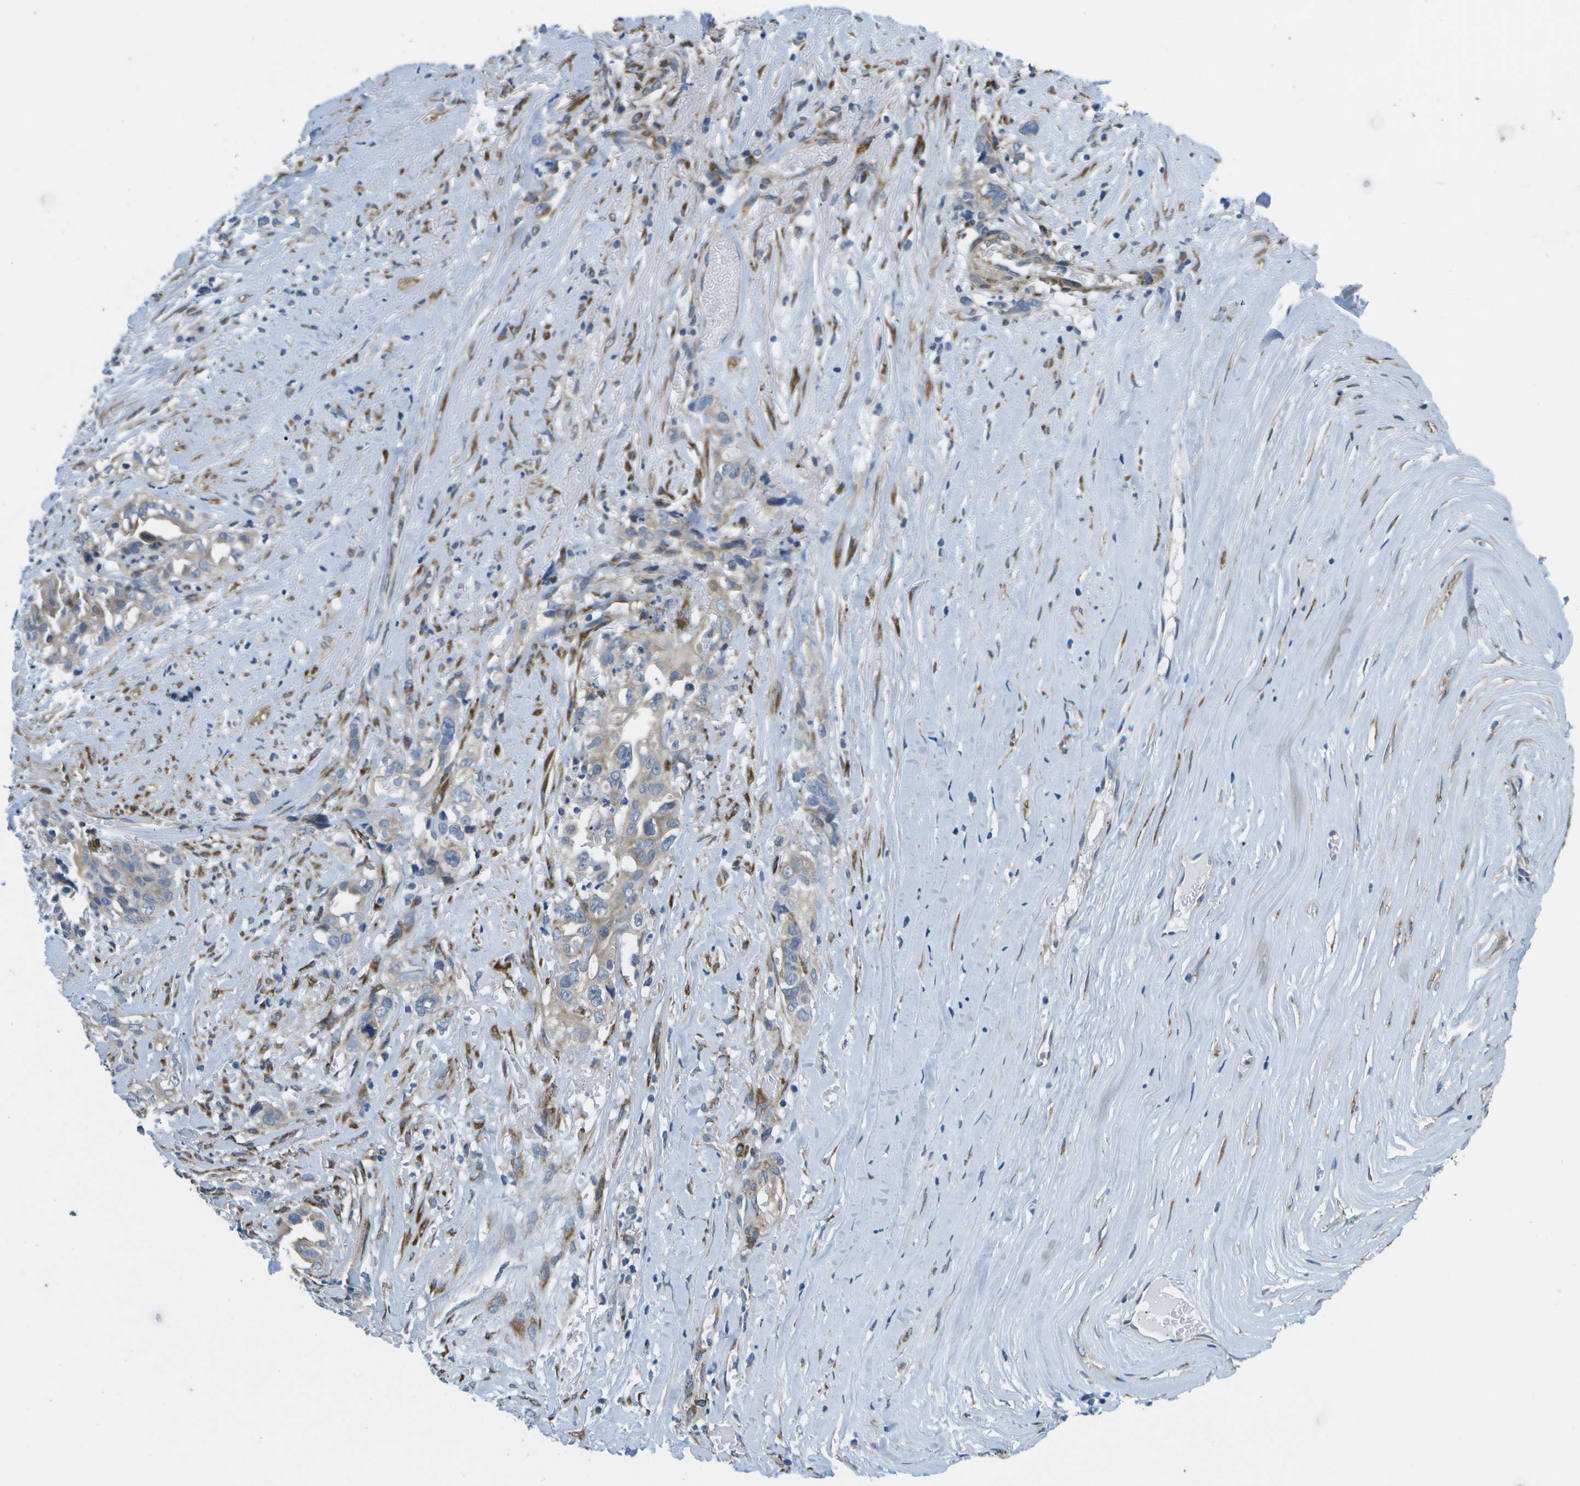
{"staining": {"intensity": "moderate", "quantity": "<25%", "location": "cytoplasmic/membranous"}, "tissue": "liver cancer", "cell_type": "Tumor cells", "image_type": "cancer", "snomed": [{"axis": "morphology", "description": "Cholangiocarcinoma"}, {"axis": "topography", "description": "Liver"}], "caption": "Liver cancer stained with immunohistochemistry displays moderate cytoplasmic/membranous positivity in about <25% of tumor cells. The staining was performed using DAB to visualize the protein expression in brown, while the nuclei were stained in blue with hematoxylin (Magnification: 20x).", "gene": "P3H1", "patient": {"sex": "female", "age": 70}}